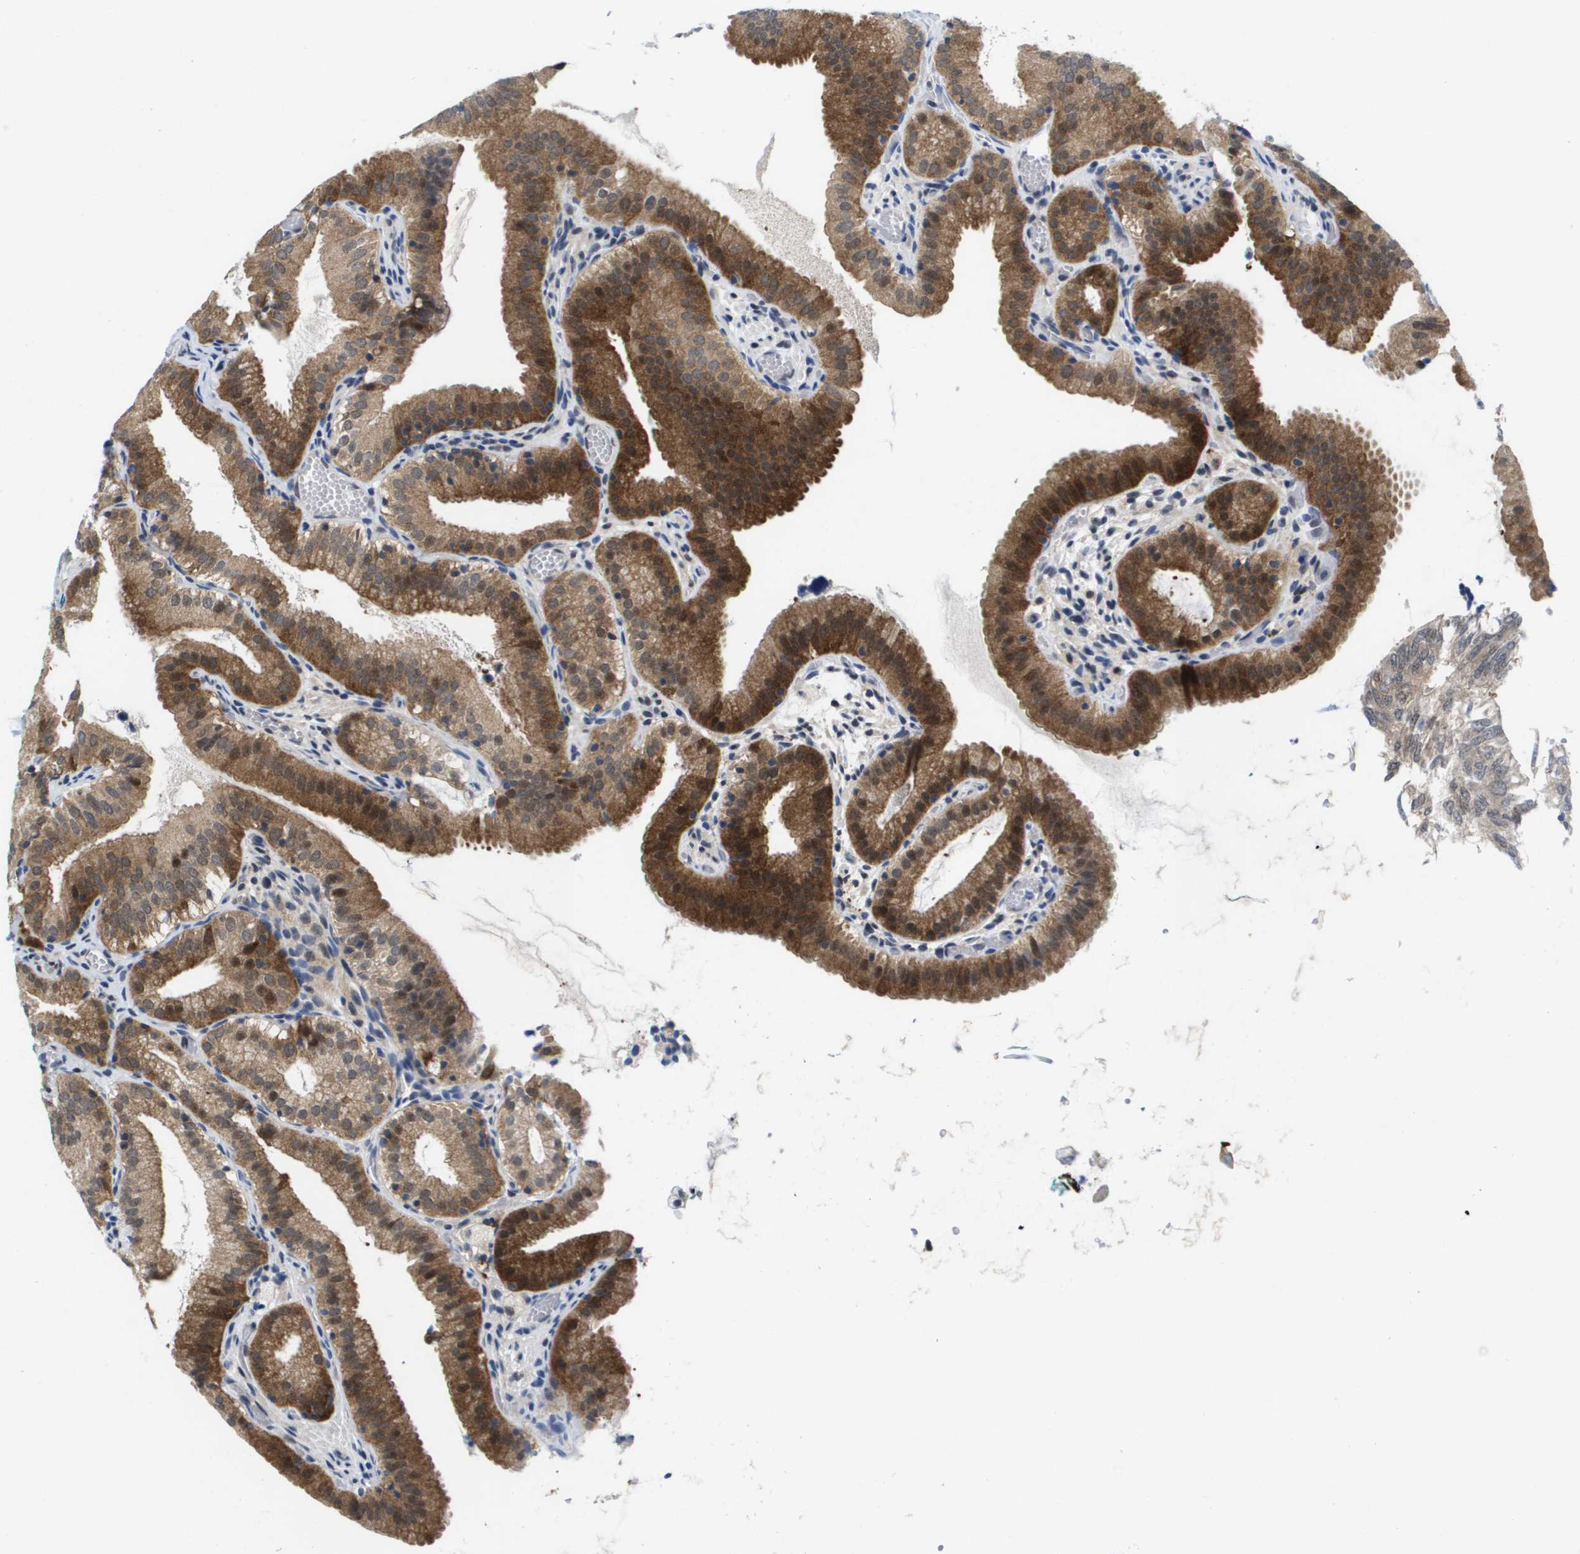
{"staining": {"intensity": "strong", "quantity": ">75%", "location": "cytoplasmic/membranous,nuclear"}, "tissue": "gallbladder", "cell_type": "Glandular cells", "image_type": "normal", "snomed": [{"axis": "morphology", "description": "Normal tissue, NOS"}, {"axis": "topography", "description": "Gallbladder"}], "caption": "An image of gallbladder stained for a protein displays strong cytoplasmic/membranous,nuclear brown staining in glandular cells.", "gene": "FKBP4", "patient": {"sex": "male", "age": 54}}